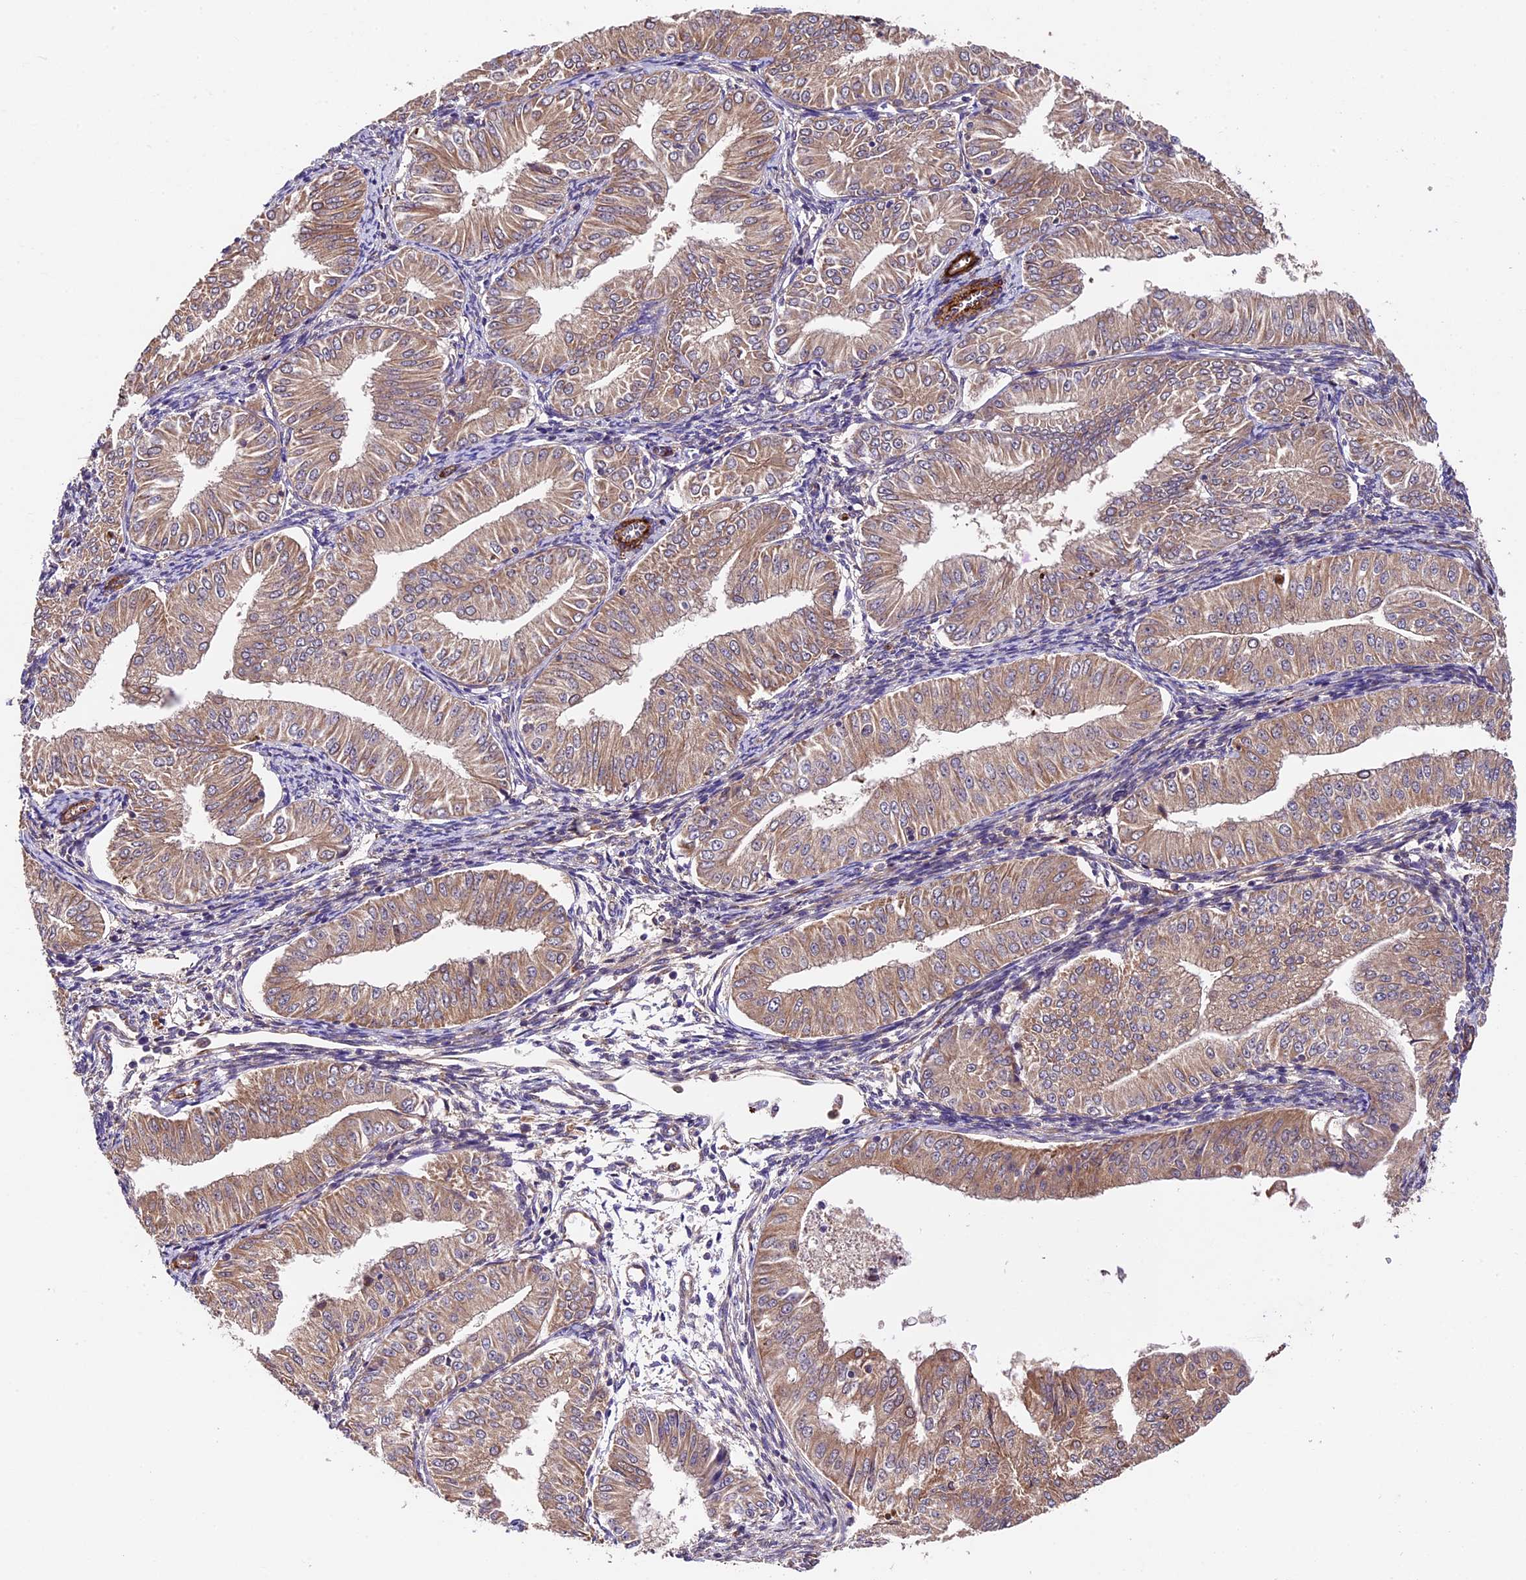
{"staining": {"intensity": "weak", "quantity": ">75%", "location": "cytoplasmic/membranous"}, "tissue": "endometrial cancer", "cell_type": "Tumor cells", "image_type": "cancer", "snomed": [{"axis": "morphology", "description": "Normal tissue, NOS"}, {"axis": "morphology", "description": "Adenocarcinoma, NOS"}, {"axis": "topography", "description": "Endometrium"}], "caption": "Endometrial cancer tissue reveals weak cytoplasmic/membranous expression in approximately >75% of tumor cells, visualized by immunohistochemistry.", "gene": "LSM7", "patient": {"sex": "female", "age": 53}}